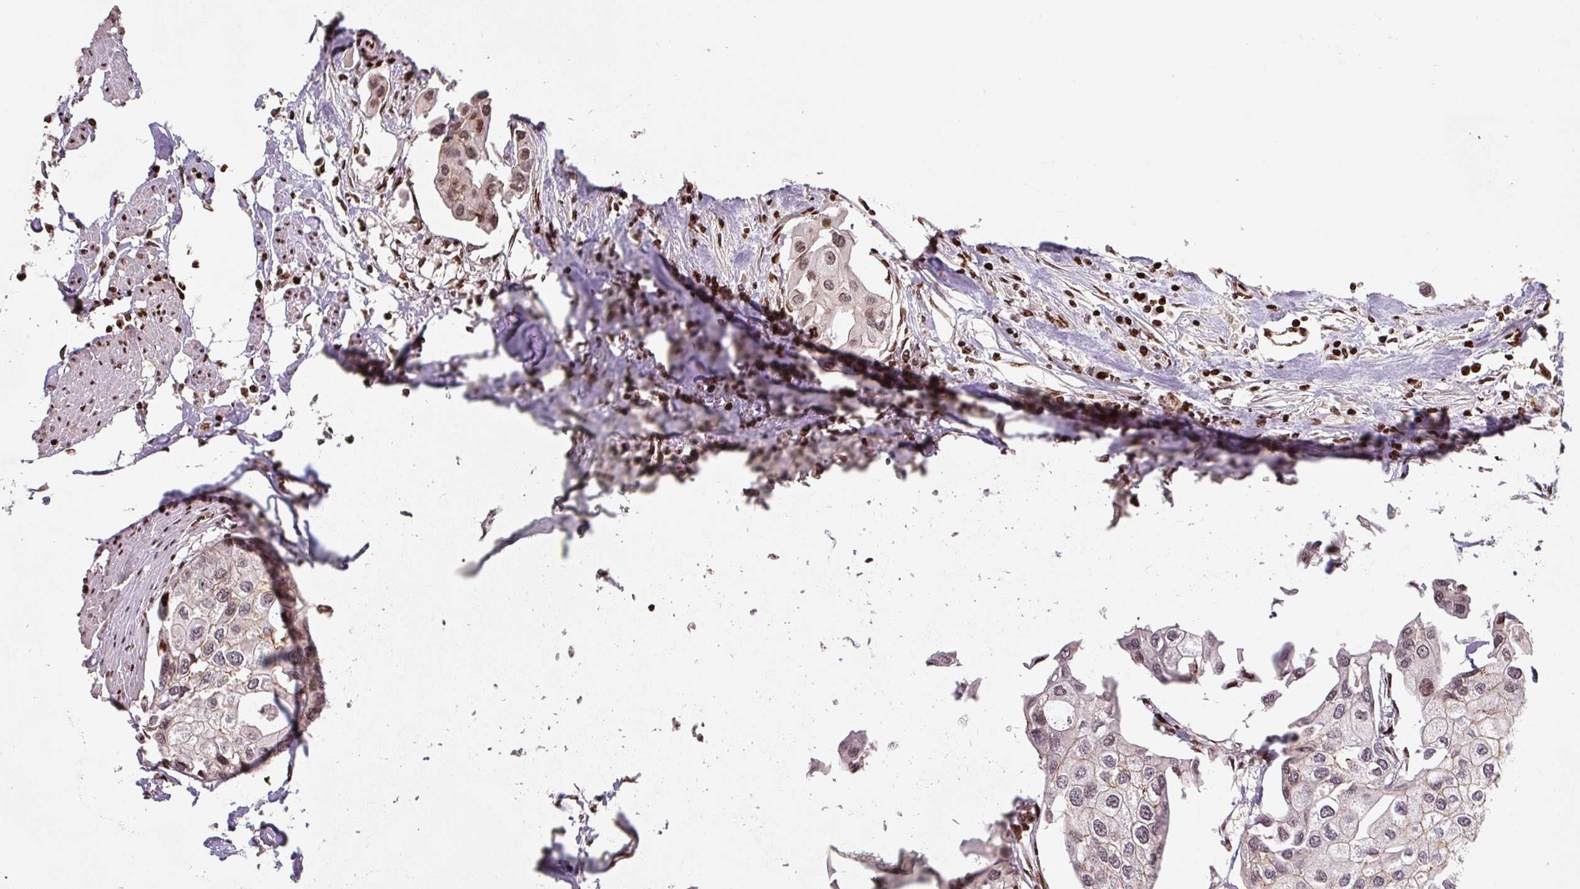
{"staining": {"intensity": "weak", "quantity": "<25%", "location": "nuclear"}, "tissue": "urothelial cancer", "cell_type": "Tumor cells", "image_type": "cancer", "snomed": [{"axis": "morphology", "description": "Urothelial carcinoma, High grade"}, {"axis": "topography", "description": "Urinary bladder"}], "caption": "There is no significant positivity in tumor cells of urothelial cancer.", "gene": "PYDC2", "patient": {"sex": "male", "age": 64}}